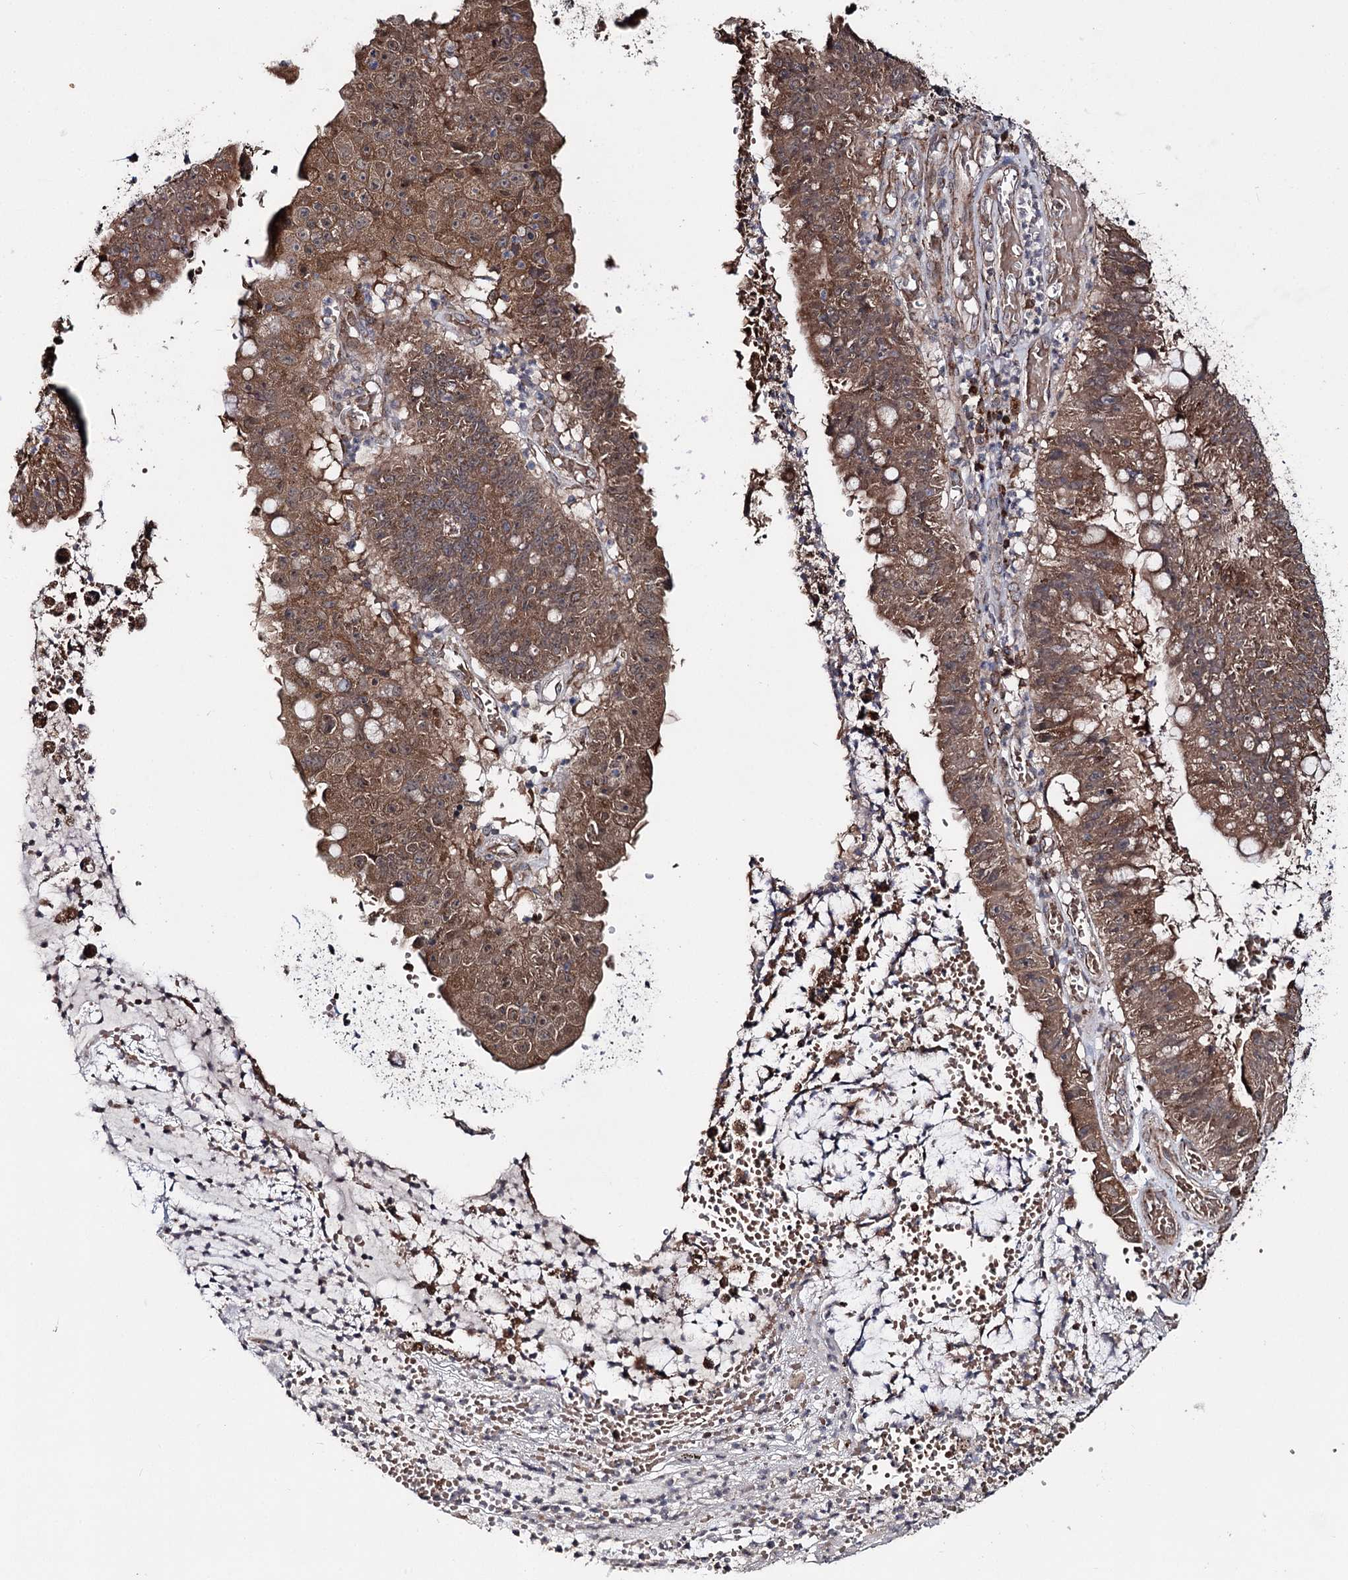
{"staining": {"intensity": "moderate", "quantity": ">75%", "location": "cytoplasmic/membranous"}, "tissue": "stomach cancer", "cell_type": "Tumor cells", "image_type": "cancer", "snomed": [{"axis": "morphology", "description": "Adenocarcinoma, NOS"}, {"axis": "topography", "description": "Stomach"}], "caption": "A medium amount of moderate cytoplasmic/membranous positivity is identified in about >75% of tumor cells in stomach cancer tissue.", "gene": "MINDY3", "patient": {"sex": "male", "age": 59}}